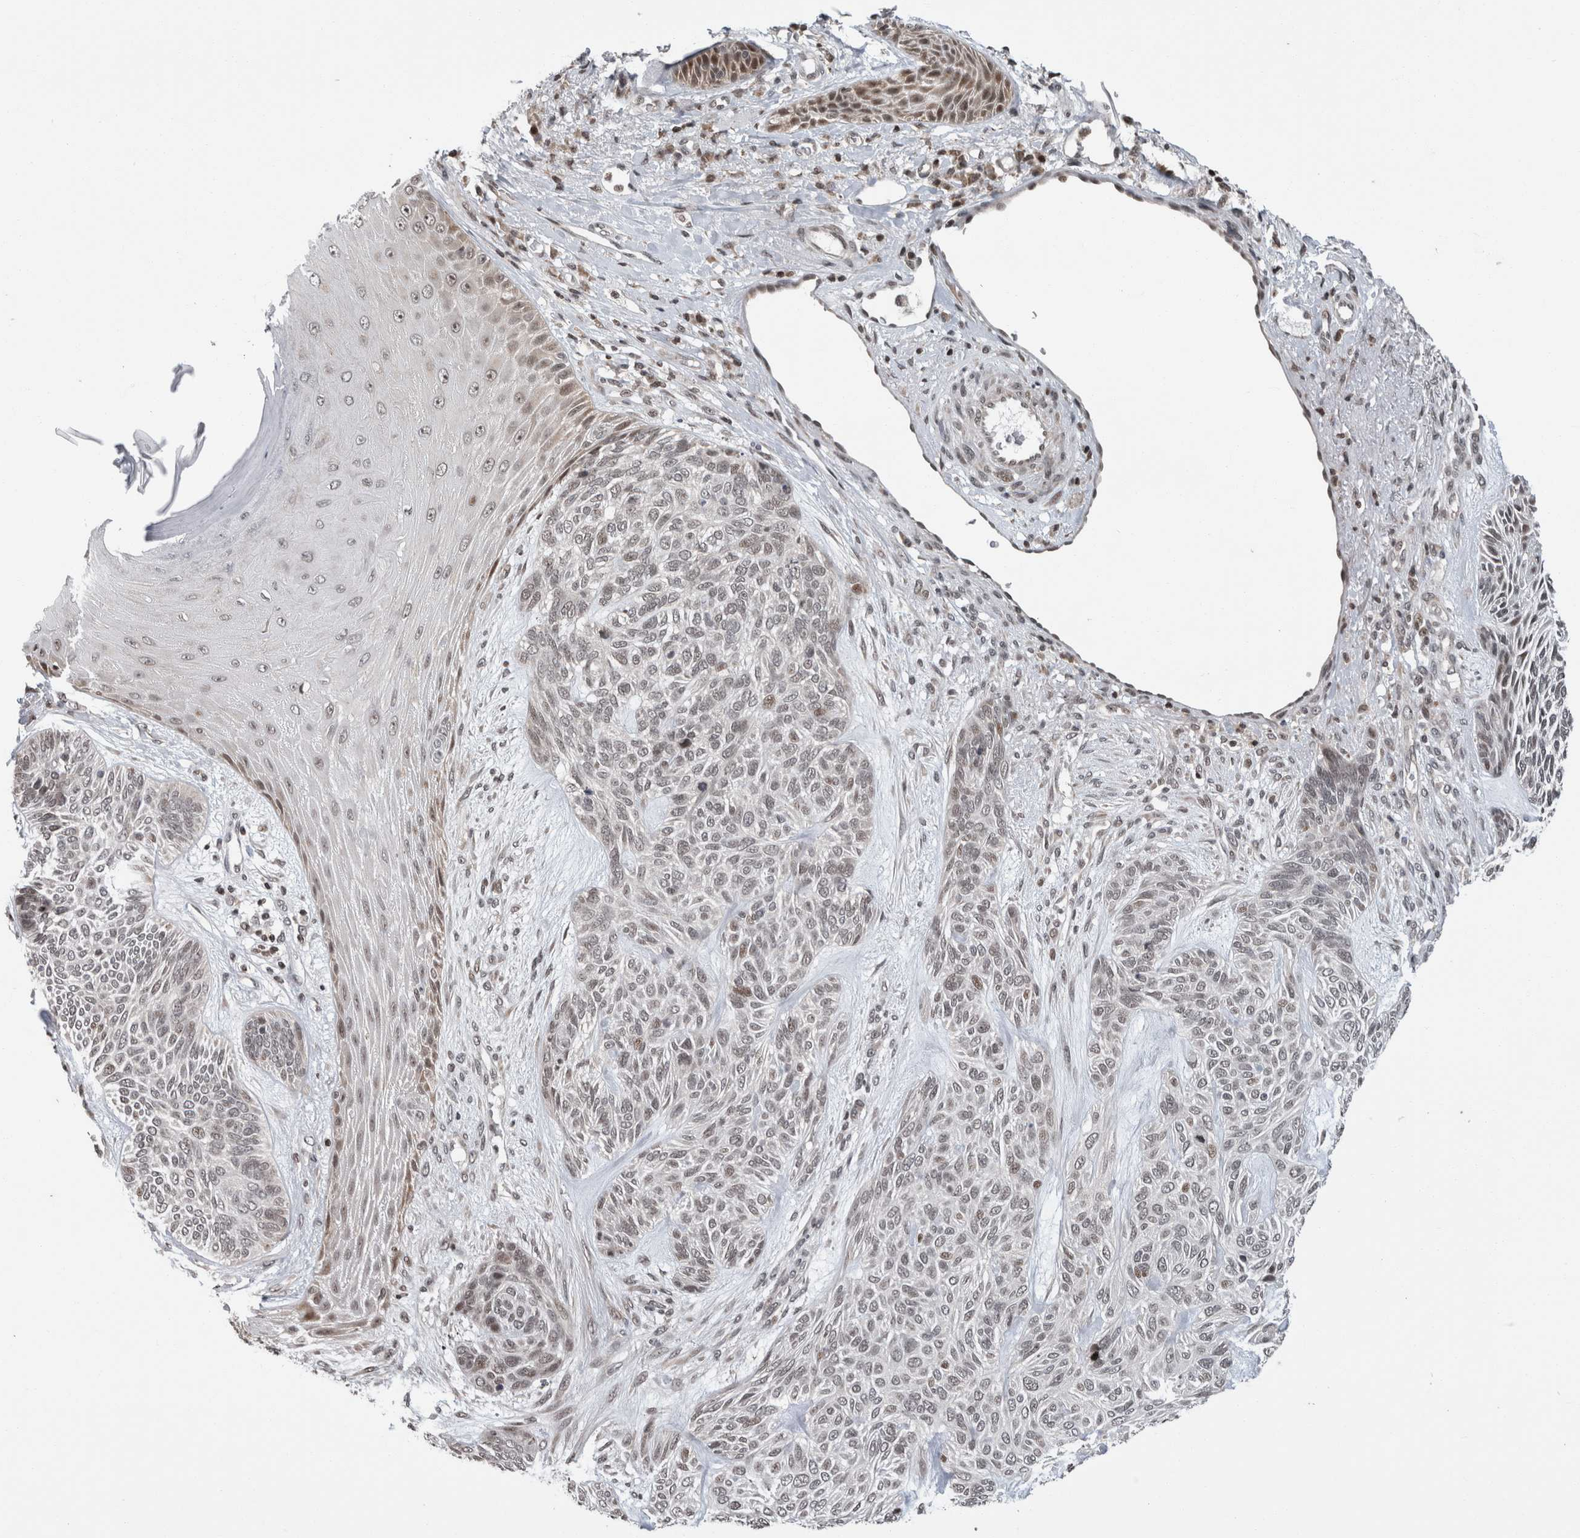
{"staining": {"intensity": "moderate", "quantity": "<25%", "location": "nuclear"}, "tissue": "skin cancer", "cell_type": "Tumor cells", "image_type": "cancer", "snomed": [{"axis": "morphology", "description": "Basal cell carcinoma"}, {"axis": "topography", "description": "Skin"}], "caption": "Immunohistochemistry (IHC) of human basal cell carcinoma (skin) displays low levels of moderate nuclear staining in about <25% of tumor cells. Using DAB (3,3'-diaminobenzidine) (brown) and hematoxylin (blue) stains, captured at high magnification using brightfield microscopy.", "gene": "ZBTB11", "patient": {"sex": "male", "age": 55}}